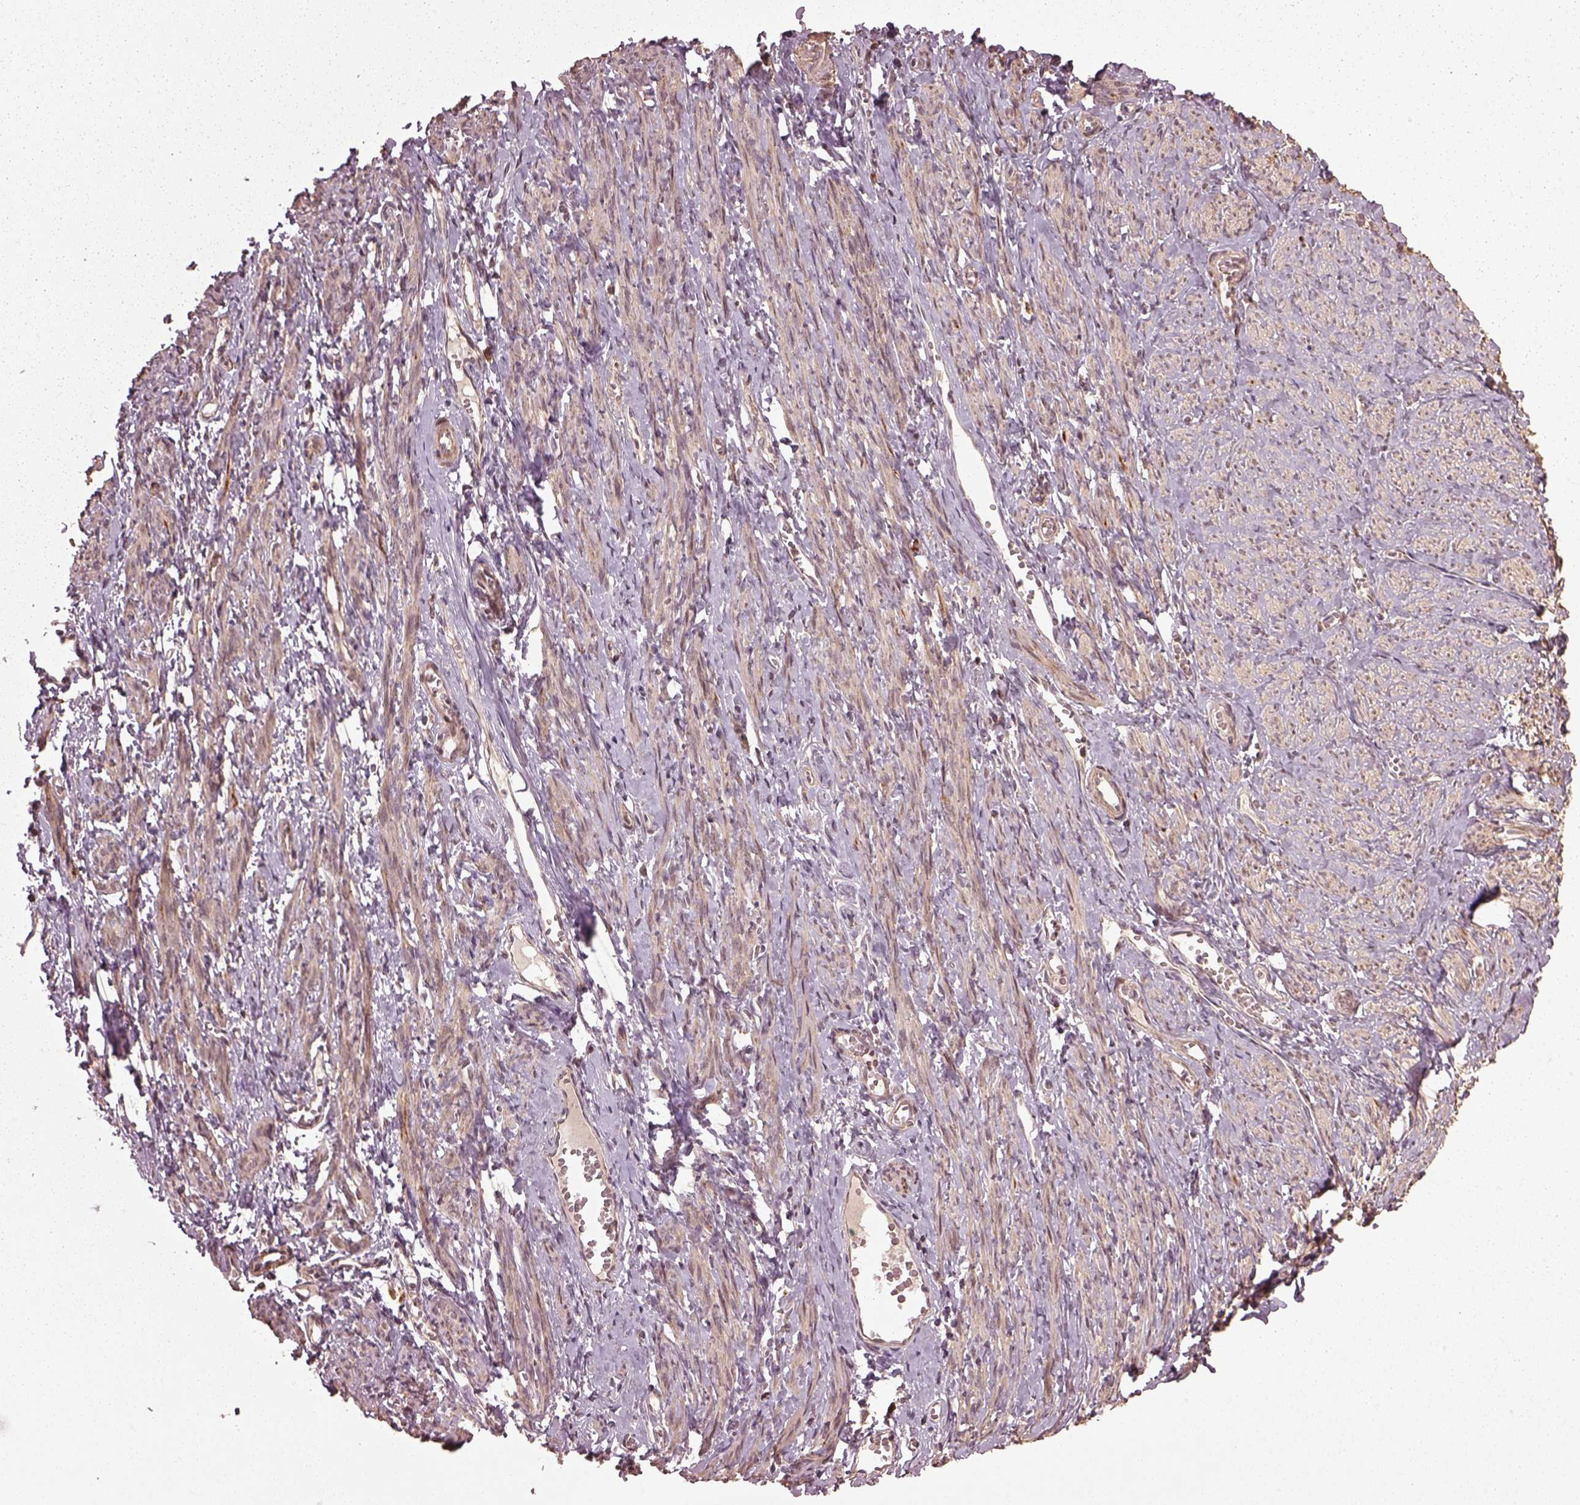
{"staining": {"intensity": "moderate", "quantity": "25%-75%", "location": "cytoplasmic/membranous"}, "tissue": "smooth muscle", "cell_type": "Smooth muscle cells", "image_type": "normal", "snomed": [{"axis": "morphology", "description": "Normal tissue, NOS"}, {"axis": "topography", "description": "Smooth muscle"}], "caption": "Smooth muscle cells display medium levels of moderate cytoplasmic/membranous staining in approximately 25%-75% of cells in unremarkable smooth muscle.", "gene": "SEL1L3", "patient": {"sex": "female", "age": 65}}